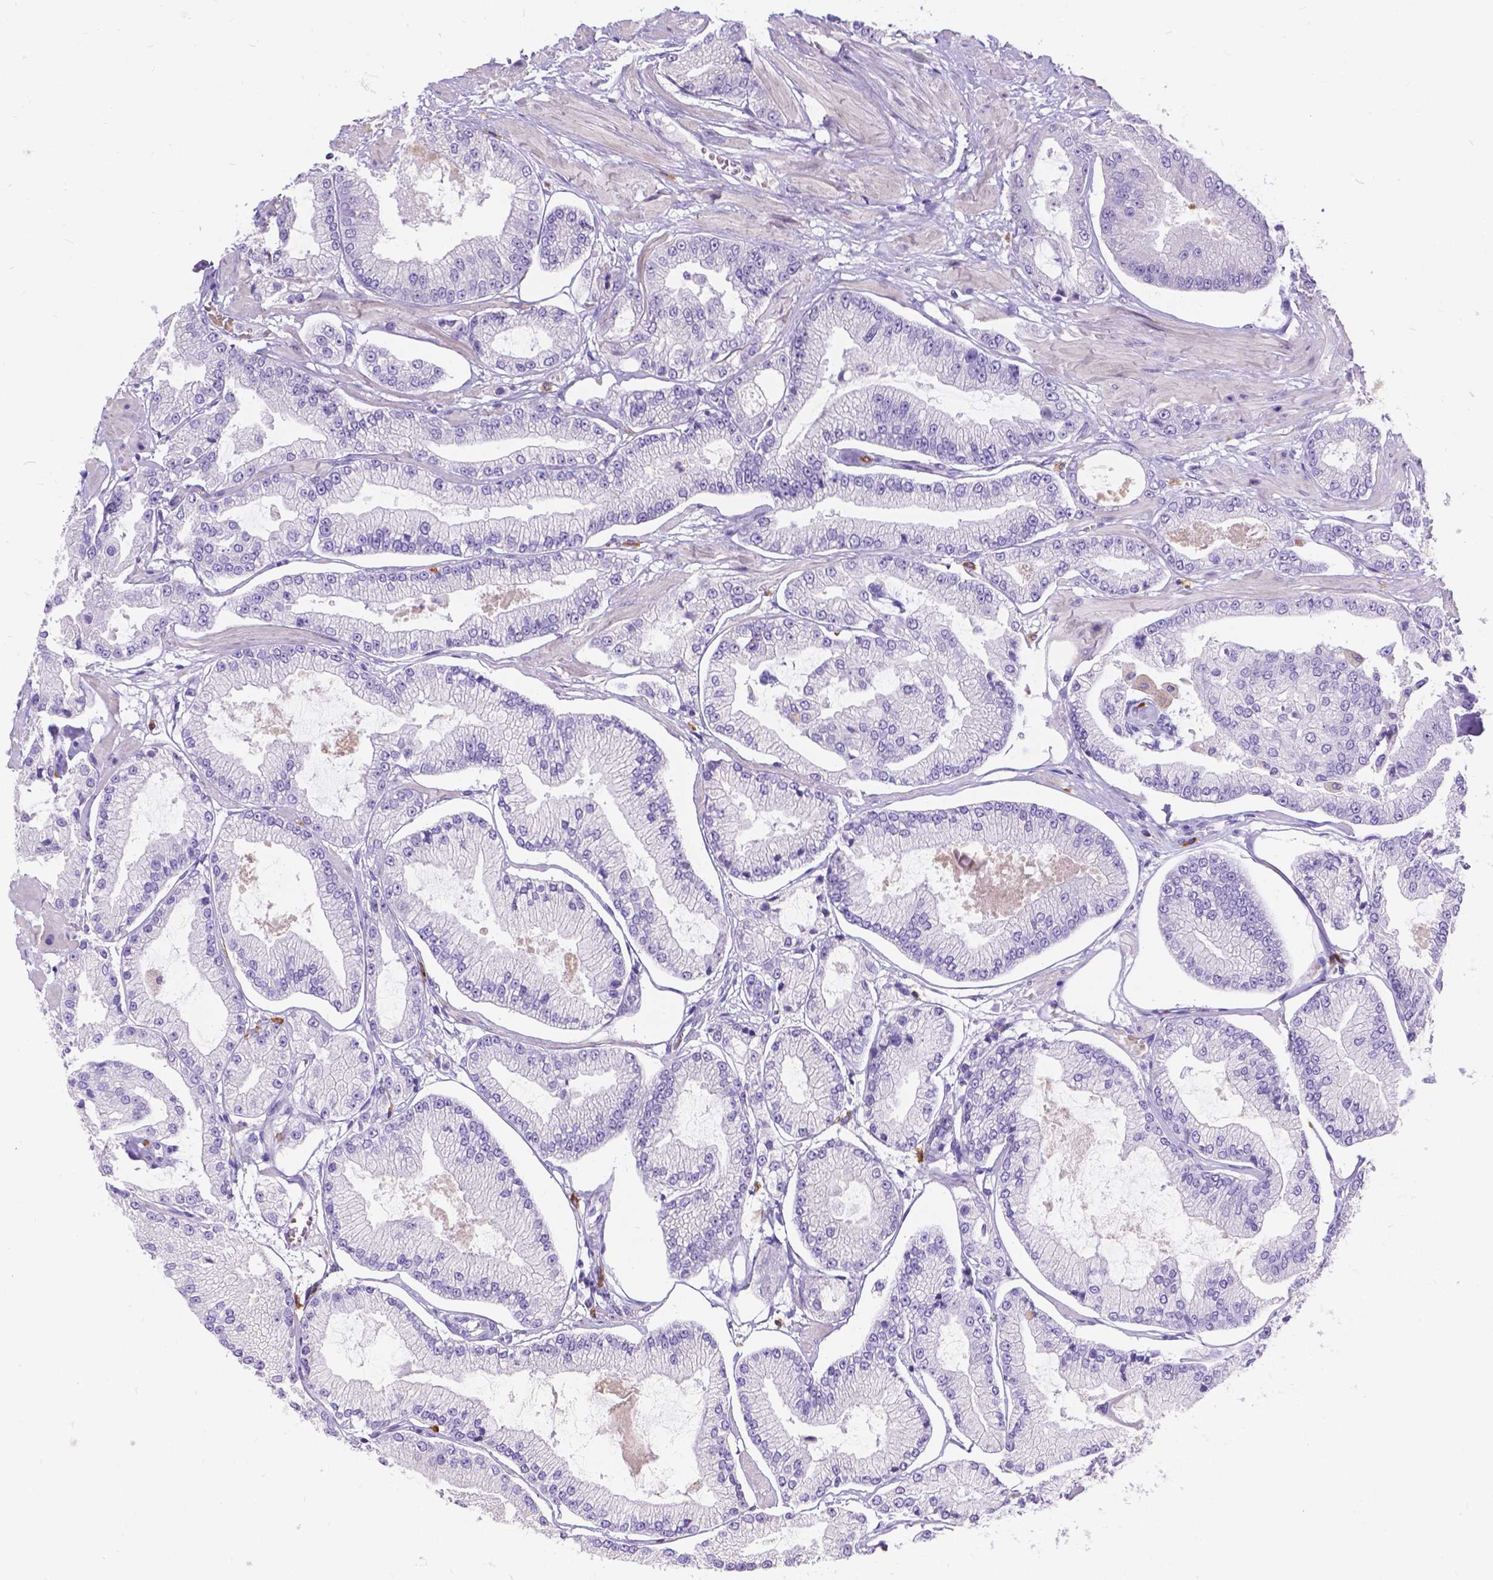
{"staining": {"intensity": "negative", "quantity": "none", "location": "none"}, "tissue": "prostate cancer", "cell_type": "Tumor cells", "image_type": "cancer", "snomed": [{"axis": "morphology", "description": "Adenocarcinoma, Low grade"}, {"axis": "topography", "description": "Prostate"}], "caption": "There is no significant expression in tumor cells of low-grade adenocarcinoma (prostate).", "gene": "GNRHR", "patient": {"sex": "male", "age": 55}}